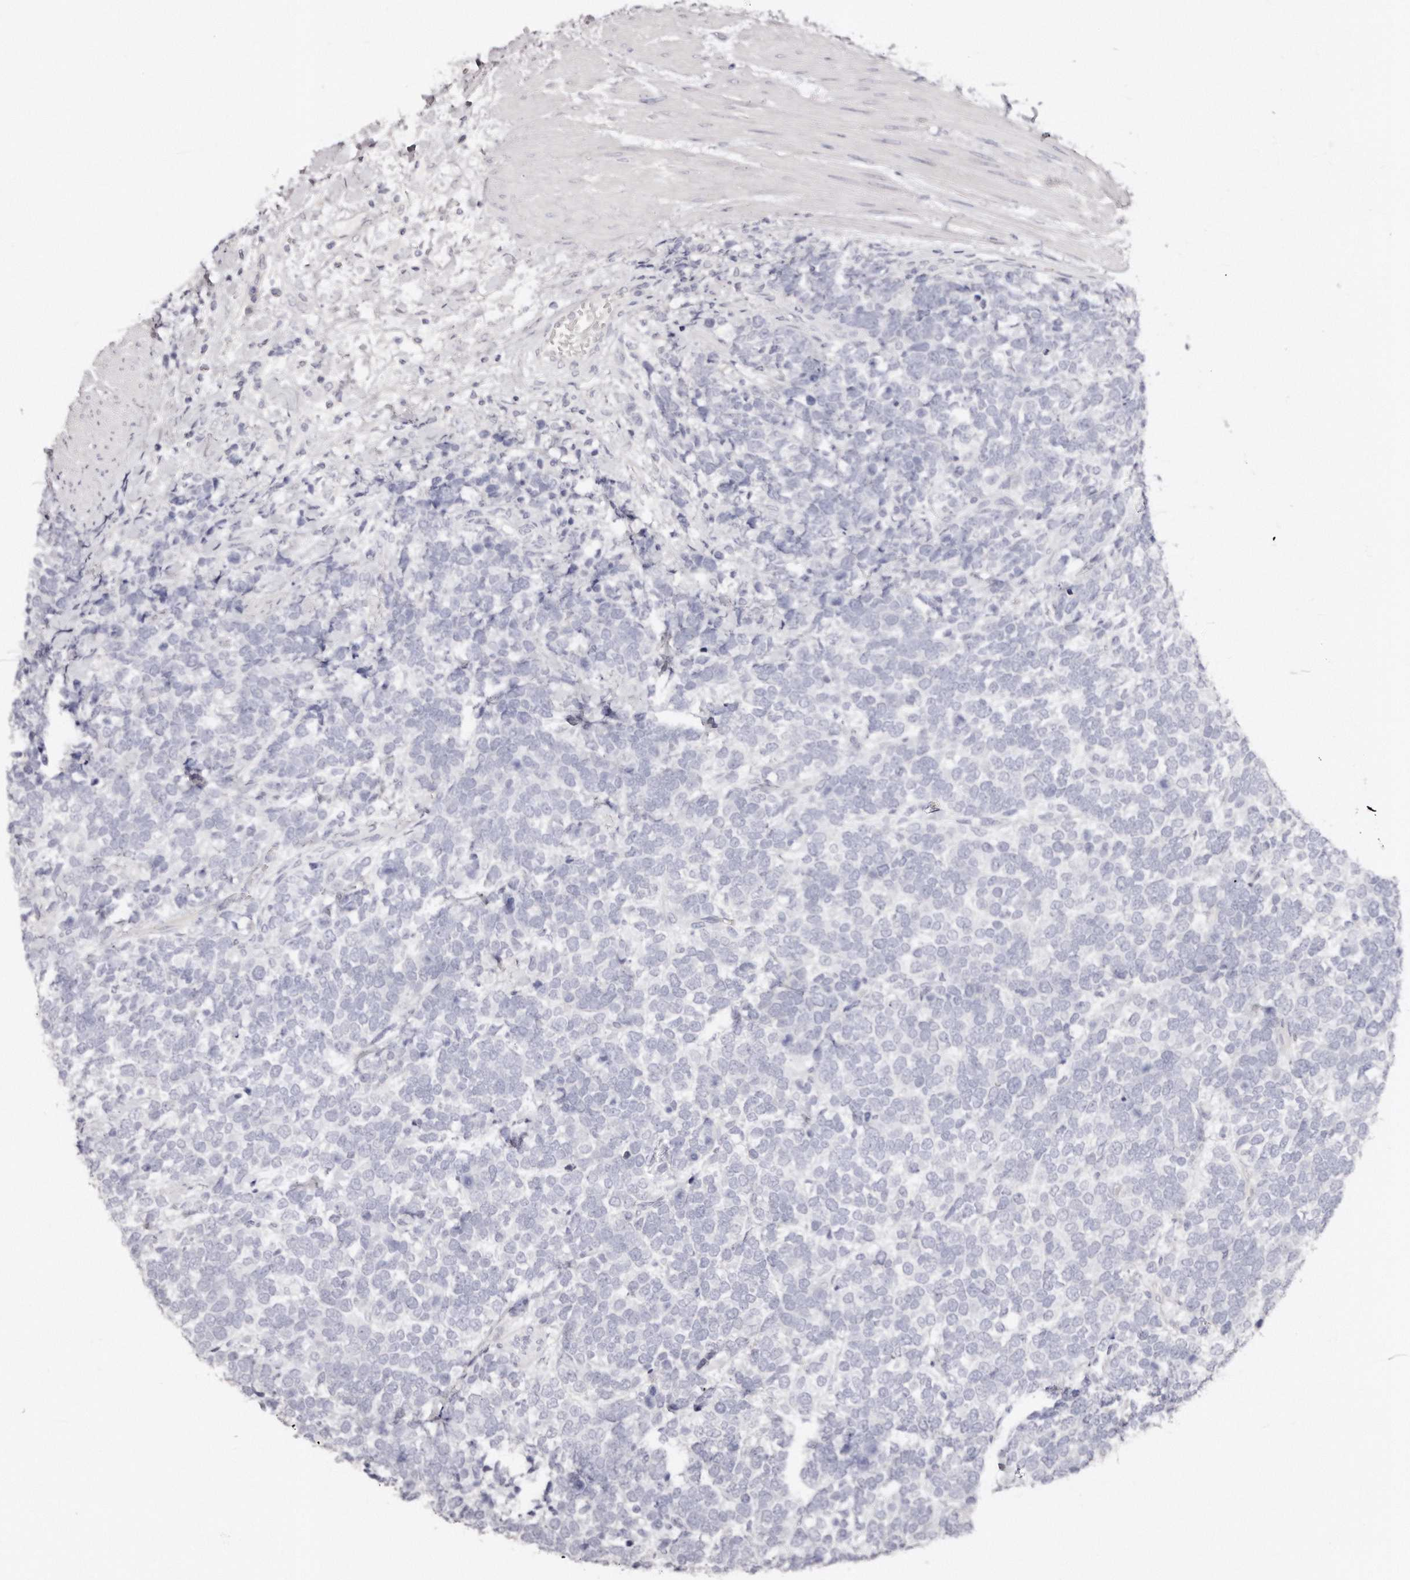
{"staining": {"intensity": "negative", "quantity": "none", "location": "none"}, "tissue": "urothelial cancer", "cell_type": "Tumor cells", "image_type": "cancer", "snomed": [{"axis": "morphology", "description": "Urothelial carcinoma, High grade"}, {"axis": "topography", "description": "Urinary bladder"}], "caption": "Immunohistochemical staining of urothelial carcinoma (high-grade) displays no significant staining in tumor cells.", "gene": "AKNAD1", "patient": {"sex": "female", "age": 82}}